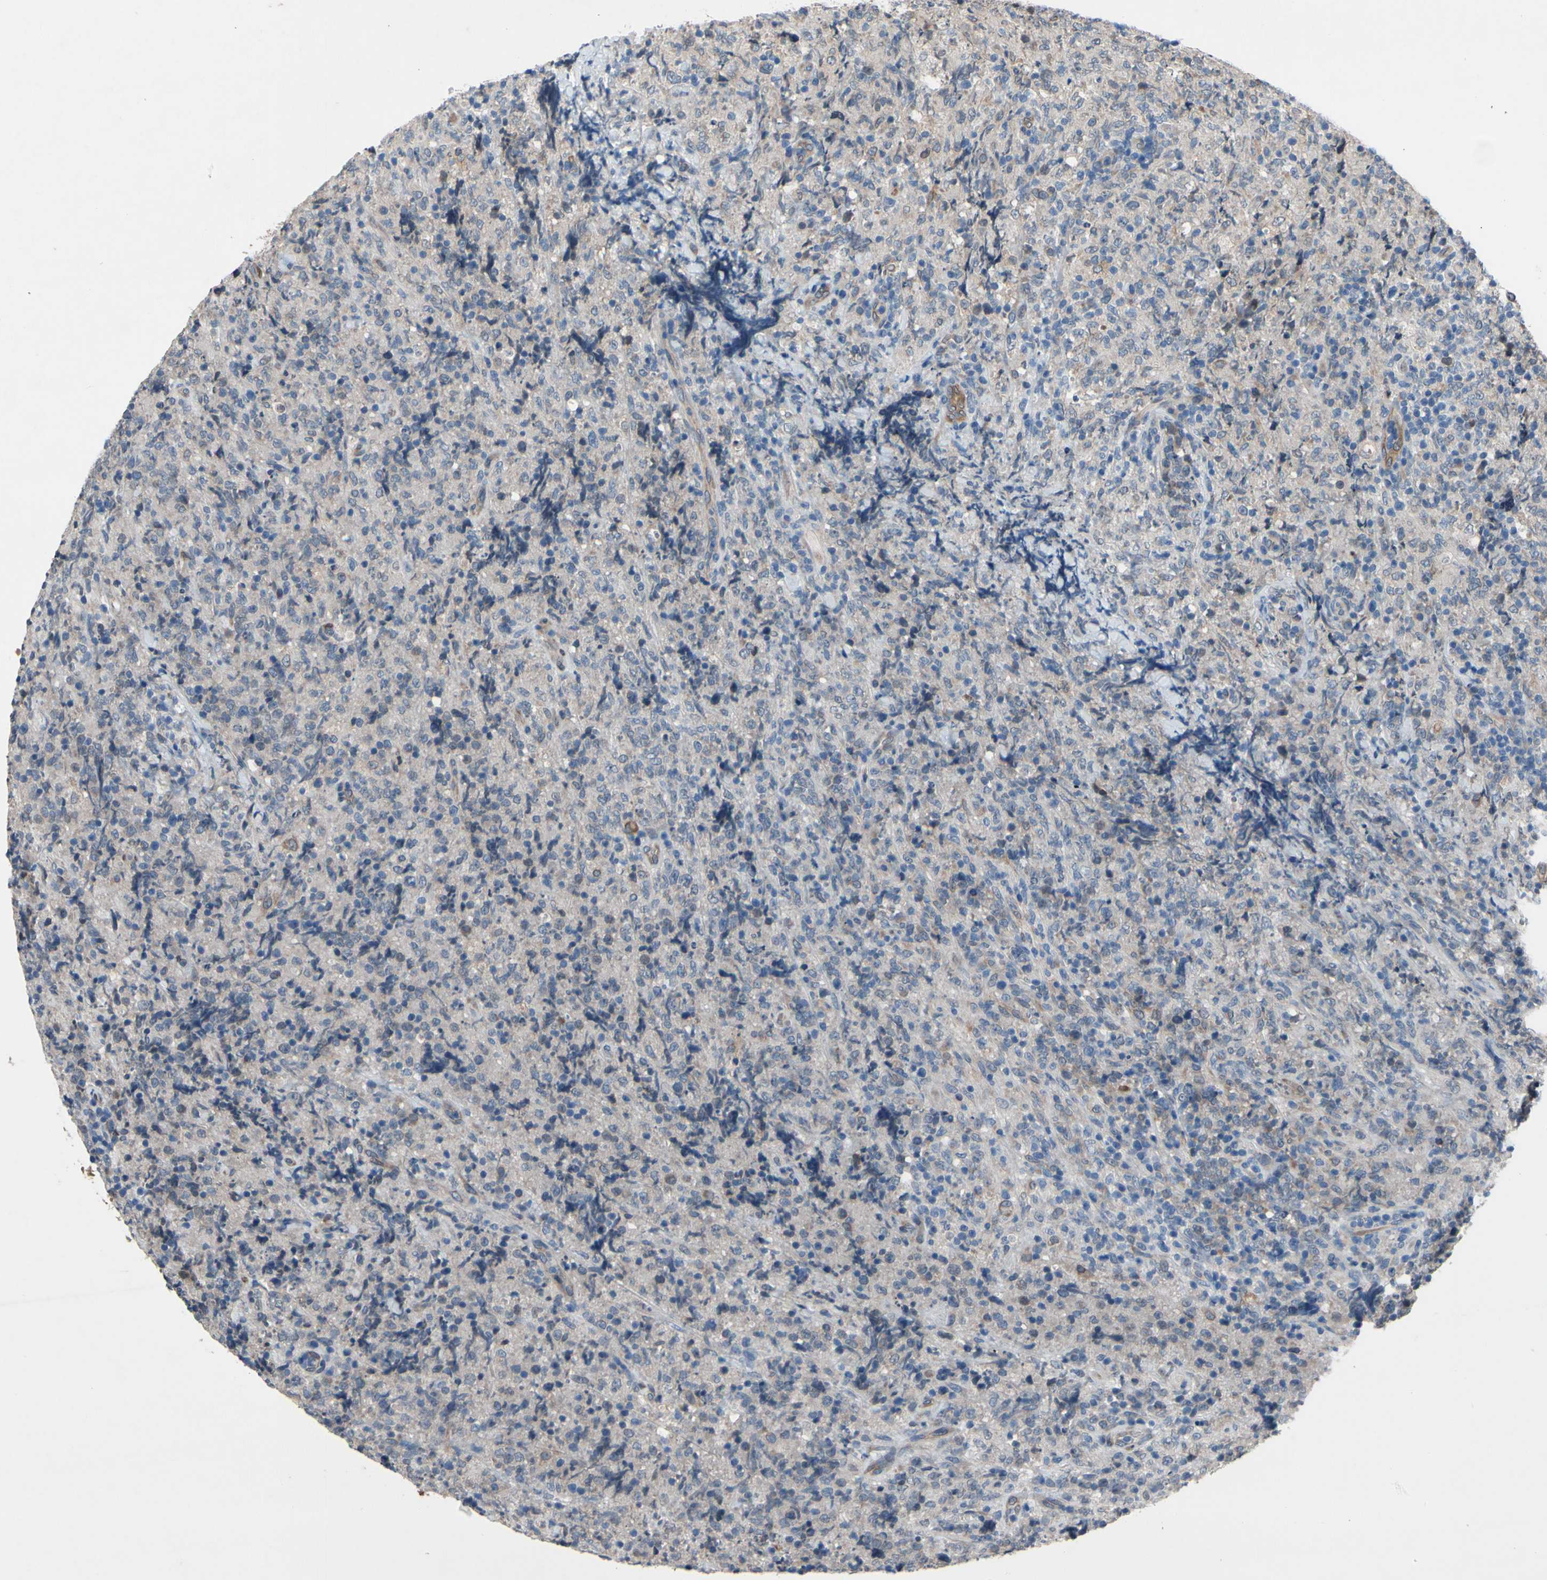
{"staining": {"intensity": "weak", "quantity": "<25%", "location": "cytoplasmic/membranous"}, "tissue": "lymphoma", "cell_type": "Tumor cells", "image_type": "cancer", "snomed": [{"axis": "morphology", "description": "Malignant lymphoma, non-Hodgkin's type, High grade"}, {"axis": "topography", "description": "Tonsil"}], "caption": "Immunohistochemistry (IHC) histopathology image of neoplastic tissue: lymphoma stained with DAB (3,3'-diaminobenzidine) exhibits no significant protein expression in tumor cells.", "gene": "PRXL2A", "patient": {"sex": "female", "age": 36}}